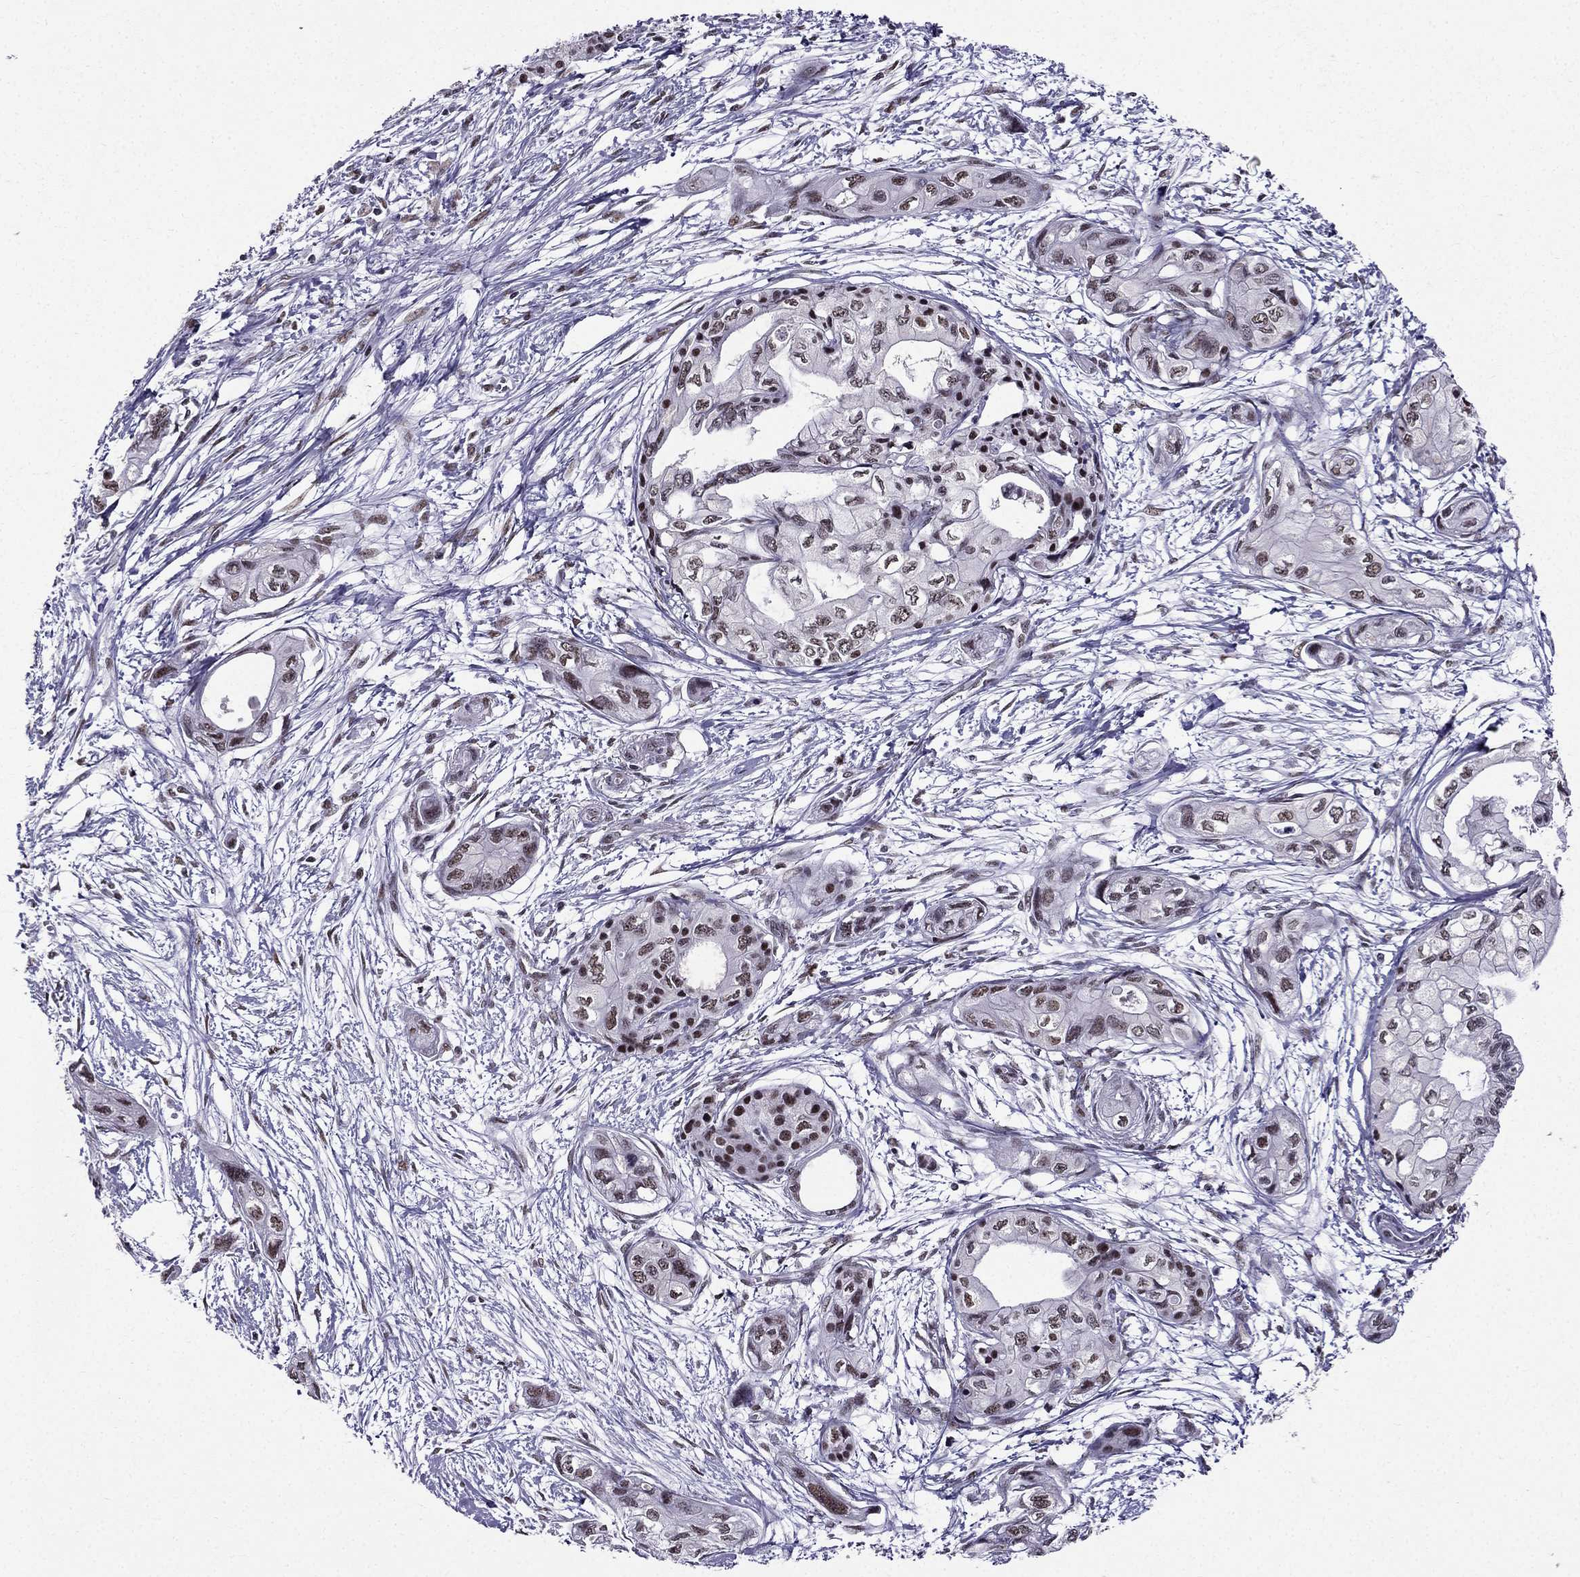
{"staining": {"intensity": "weak", "quantity": ">75%", "location": "nuclear"}, "tissue": "pancreatic cancer", "cell_type": "Tumor cells", "image_type": "cancer", "snomed": [{"axis": "morphology", "description": "Adenocarcinoma, NOS"}, {"axis": "topography", "description": "Pancreas"}], "caption": "Immunohistochemical staining of human pancreatic cancer reveals low levels of weak nuclear positivity in approximately >75% of tumor cells.", "gene": "ZNF420", "patient": {"sex": "female", "age": 76}}